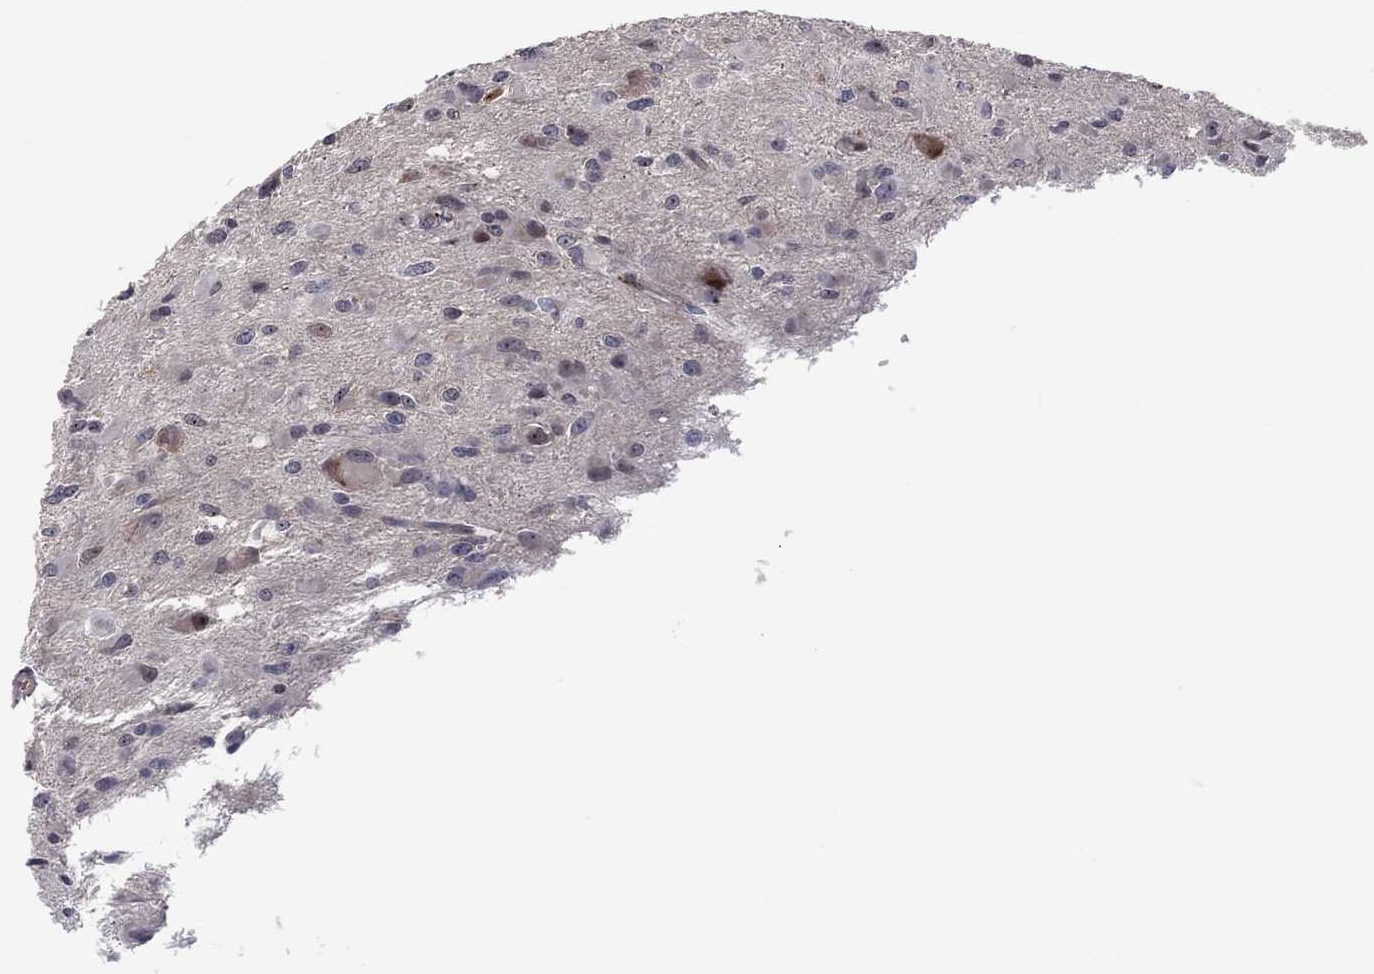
{"staining": {"intensity": "strong", "quantity": "<25%", "location": "cytoplasmic/membranous,nuclear"}, "tissue": "glioma", "cell_type": "Tumor cells", "image_type": "cancer", "snomed": [{"axis": "morphology", "description": "Glioma, malignant, High grade"}, {"axis": "topography", "description": "Cerebral cortex"}], "caption": "Human malignant glioma (high-grade) stained with a protein marker displays strong staining in tumor cells.", "gene": "VHL", "patient": {"sex": "male", "age": 35}}